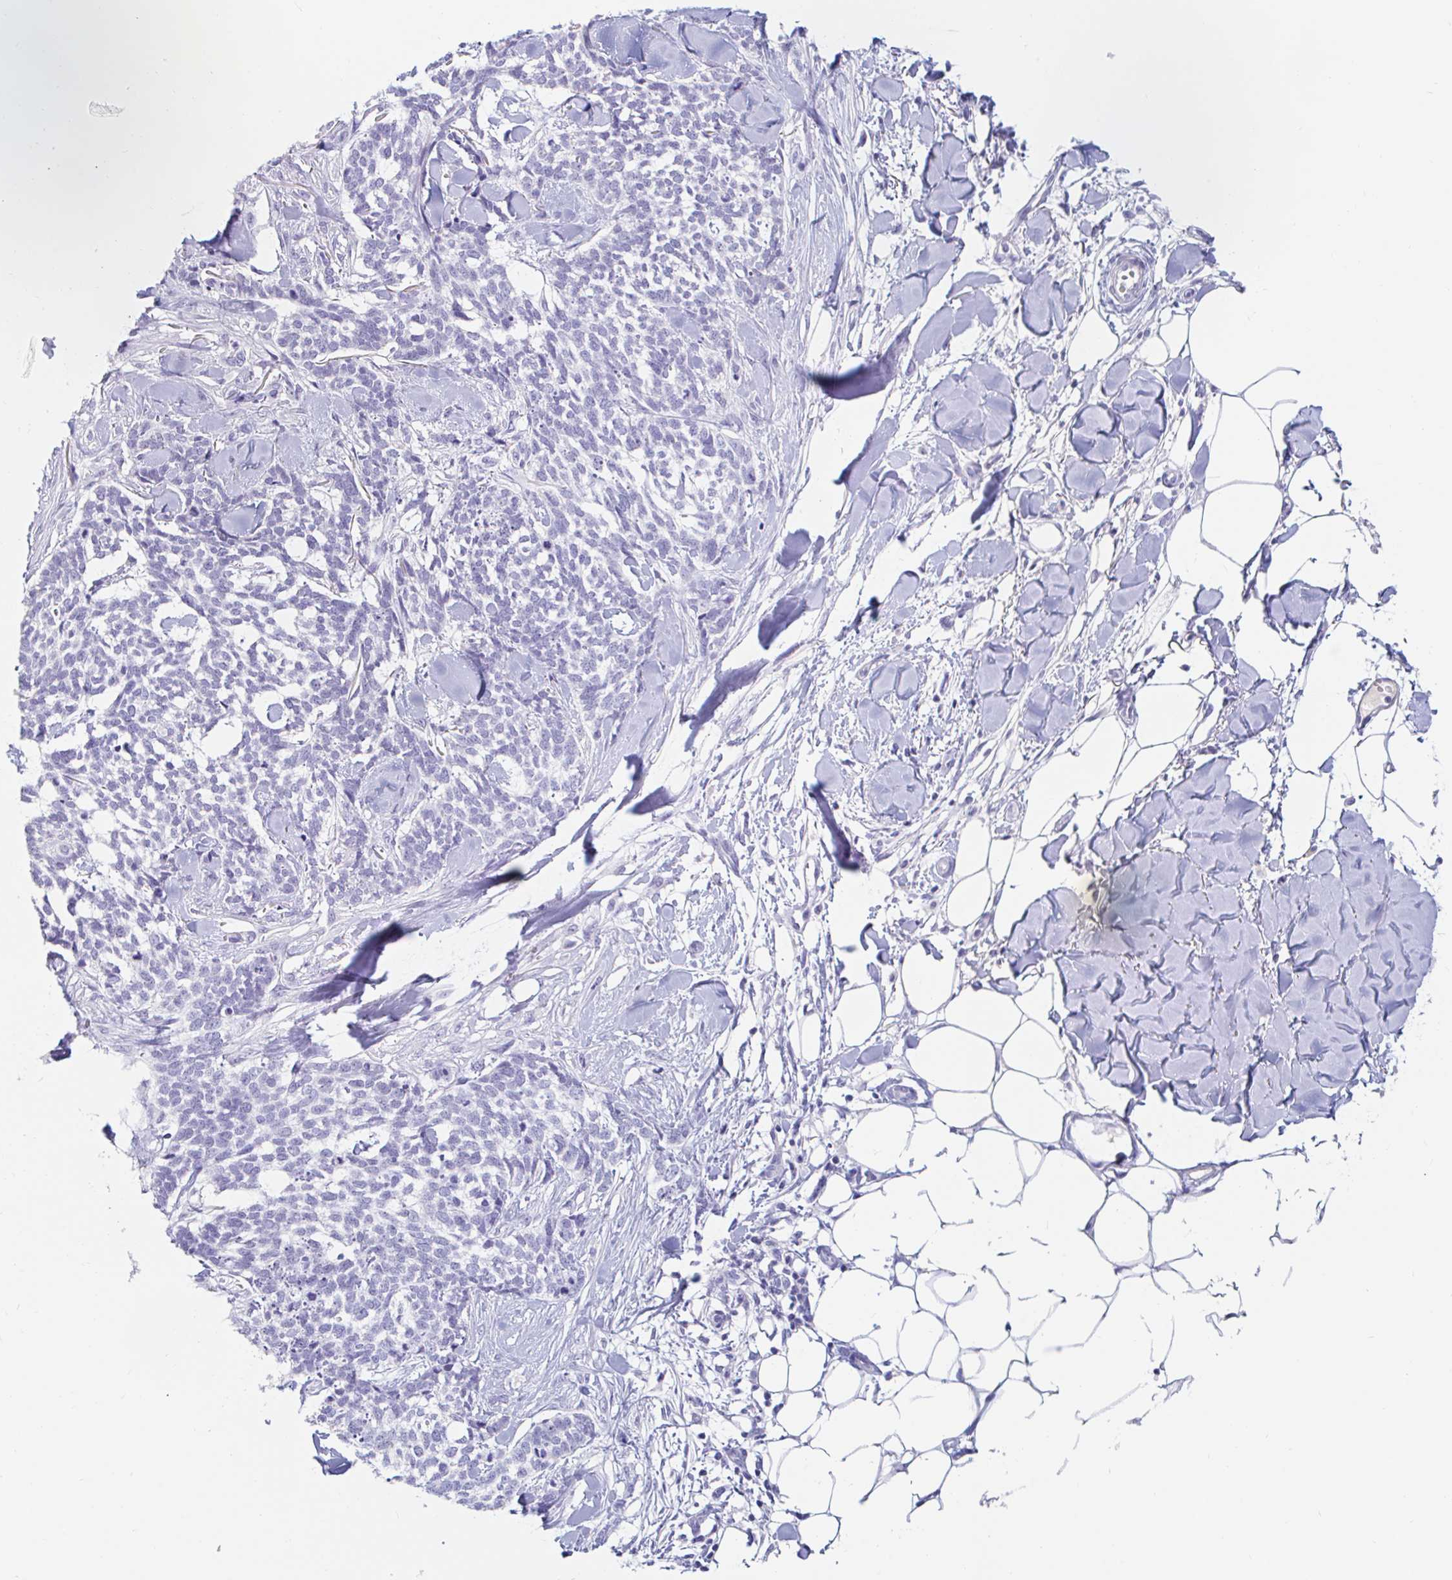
{"staining": {"intensity": "negative", "quantity": "none", "location": "none"}, "tissue": "skin cancer", "cell_type": "Tumor cells", "image_type": "cancer", "snomed": [{"axis": "morphology", "description": "Basal cell carcinoma"}, {"axis": "topography", "description": "Skin"}], "caption": "High power microscopy image of an IHC micrograph of skin basal cell carcinoma, revealing no significant positivity in tumor cells.", "gene": "TEX44", "patient": {"sex": "female", "age": 59}}